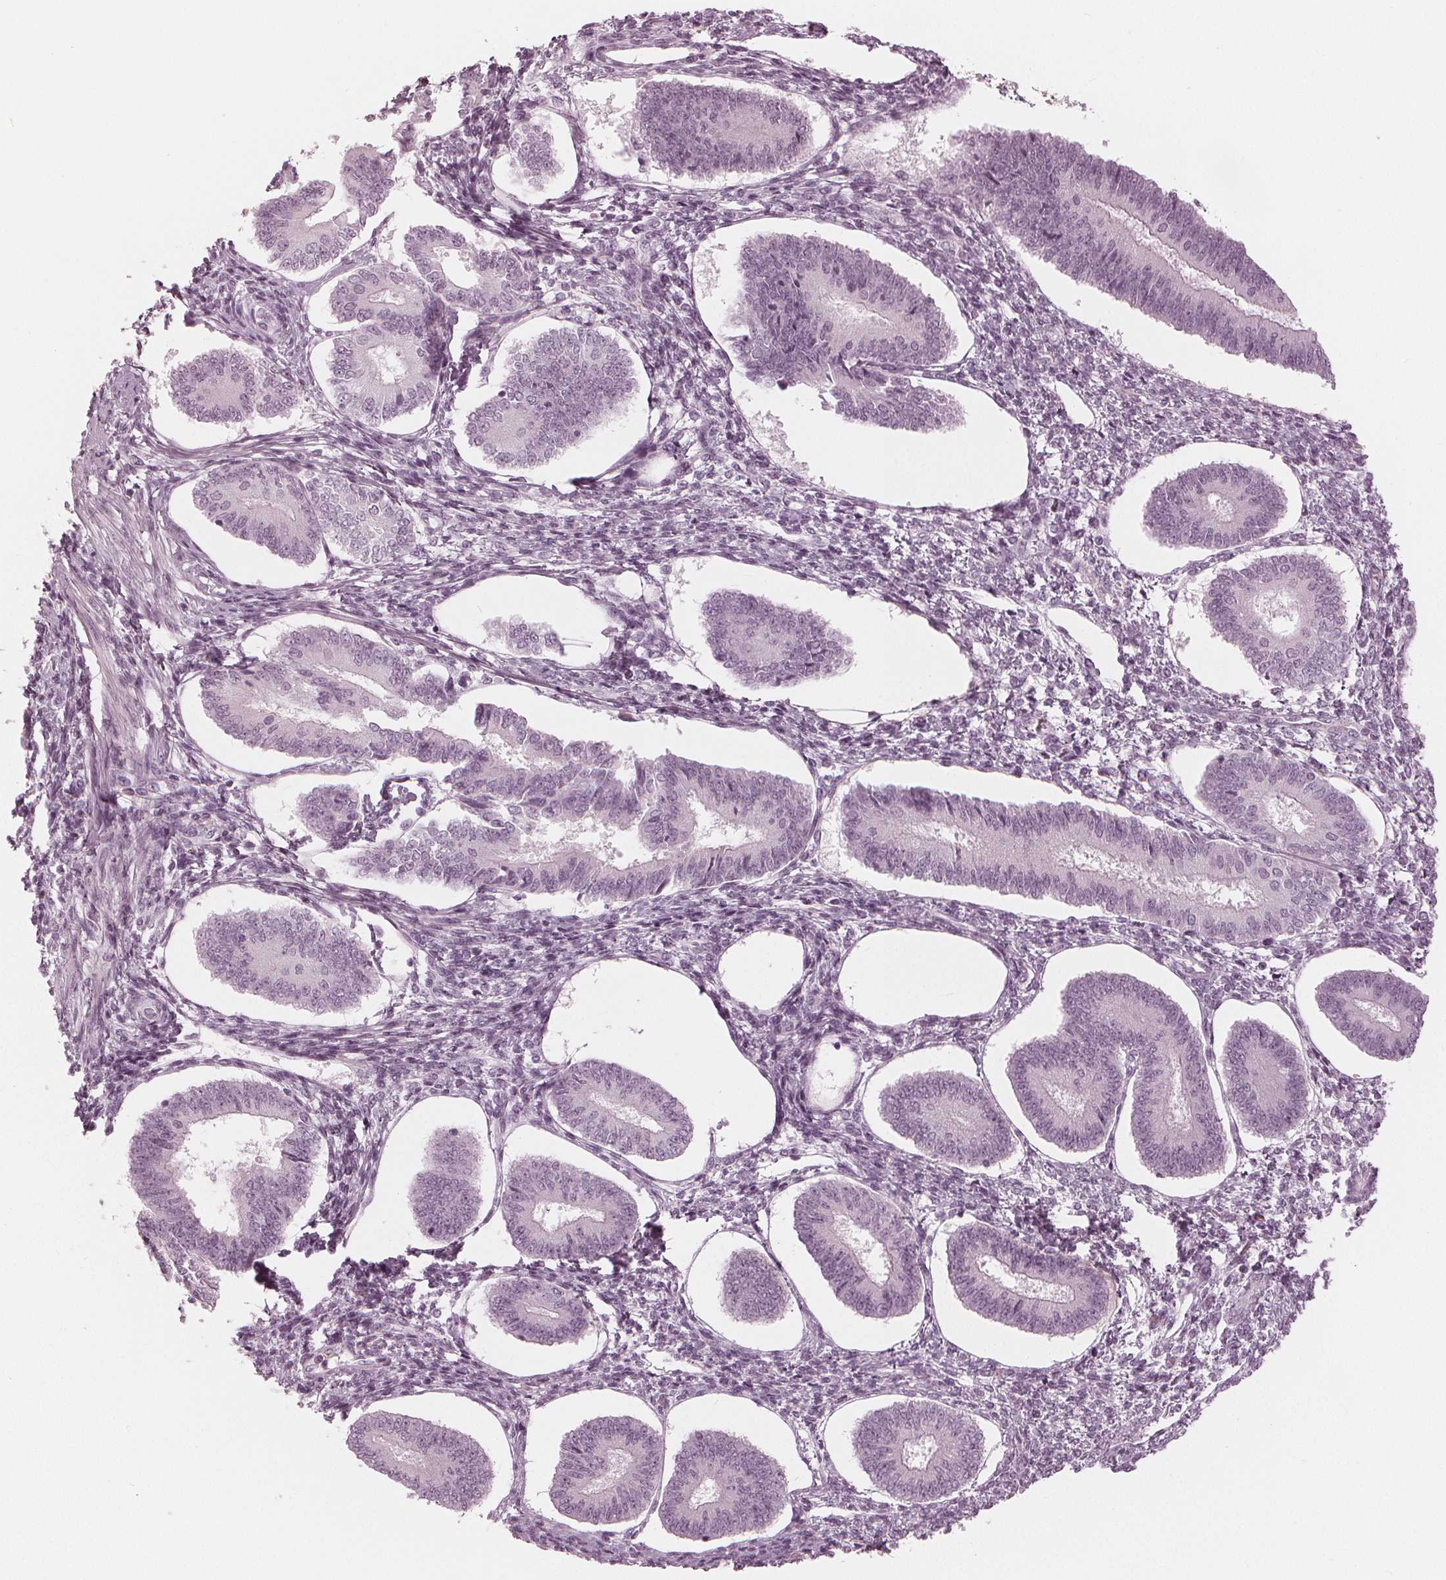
{"staining": {"intensity": "negative", "quantity": "none", "location": "none"}, "tissue": "endometrium", "cell_type": "Cells in endometrial stroma", "image_type": "normal", "snomed": [{"axis": "morphology", "description": "Normal tissue, NOS"}, {"axis": "topography", "description": "Endometrium"}], "caption": "Immunohistochemistry (IHC) image of unremarkable endometrium stained for a protein (brown), which displays no staining in cells in endometrial stroma.", "gene": "PAEP", "patient": {"sex": "female", "age": 42}}